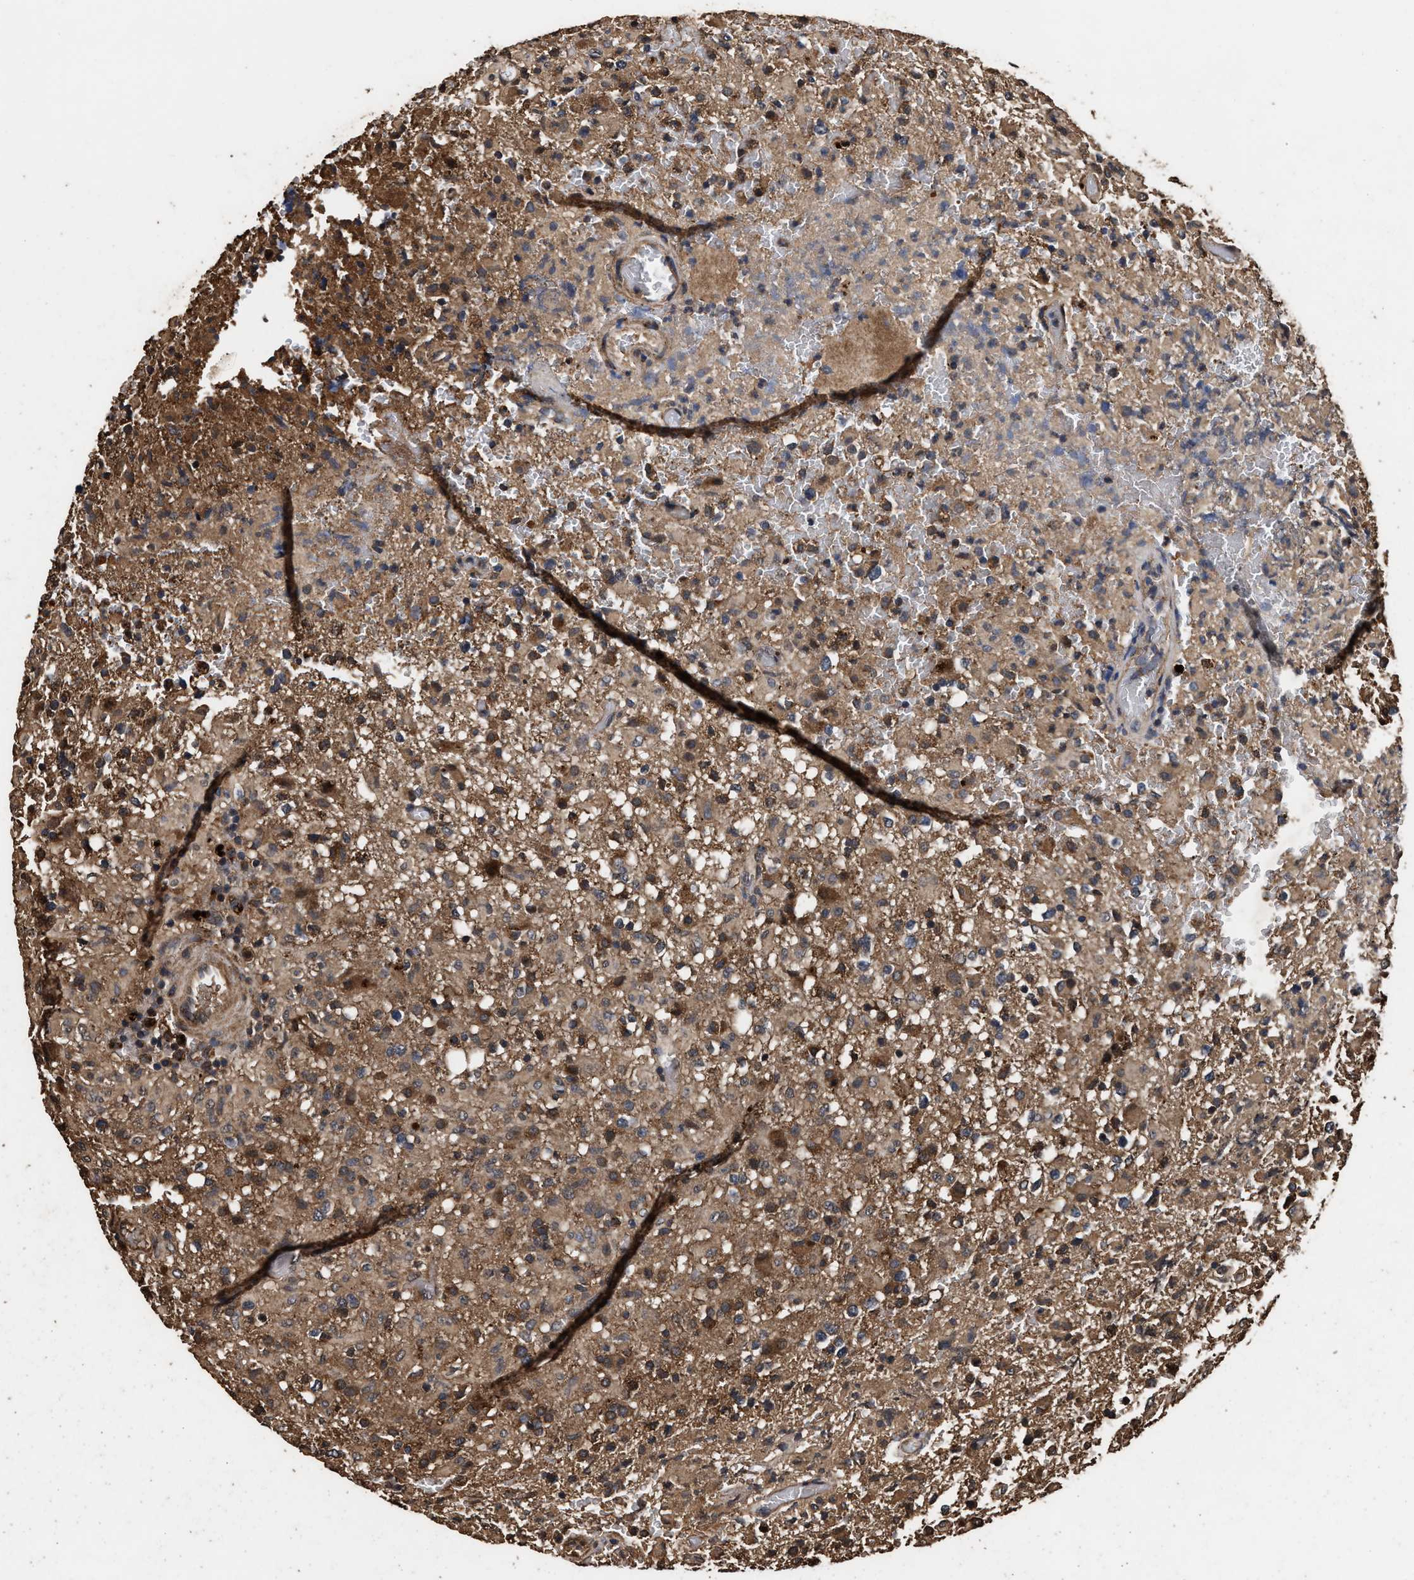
{"staining": {"intensity": "moderate", "quantity": "25%-75%", "location": "cytoplasmic/membranous"}, "tissue": "glioma", "cell_type": "Tumor cells", "image_type": "cancer", "snomed": [{"axis": "morphology", "description": "Glioma, malignant, High grade"}, {"axis": "topography", "description": "Brain"}], "caption": "Malignant high-grade glioma was stained to show a protein in brown. There is medium levels of moderate cytoplasmic/membranous positivity in approximately 25%-75% of tumor cells.", "gene": "KYAT1", "patient": {"sex": "female", "age": 57}}